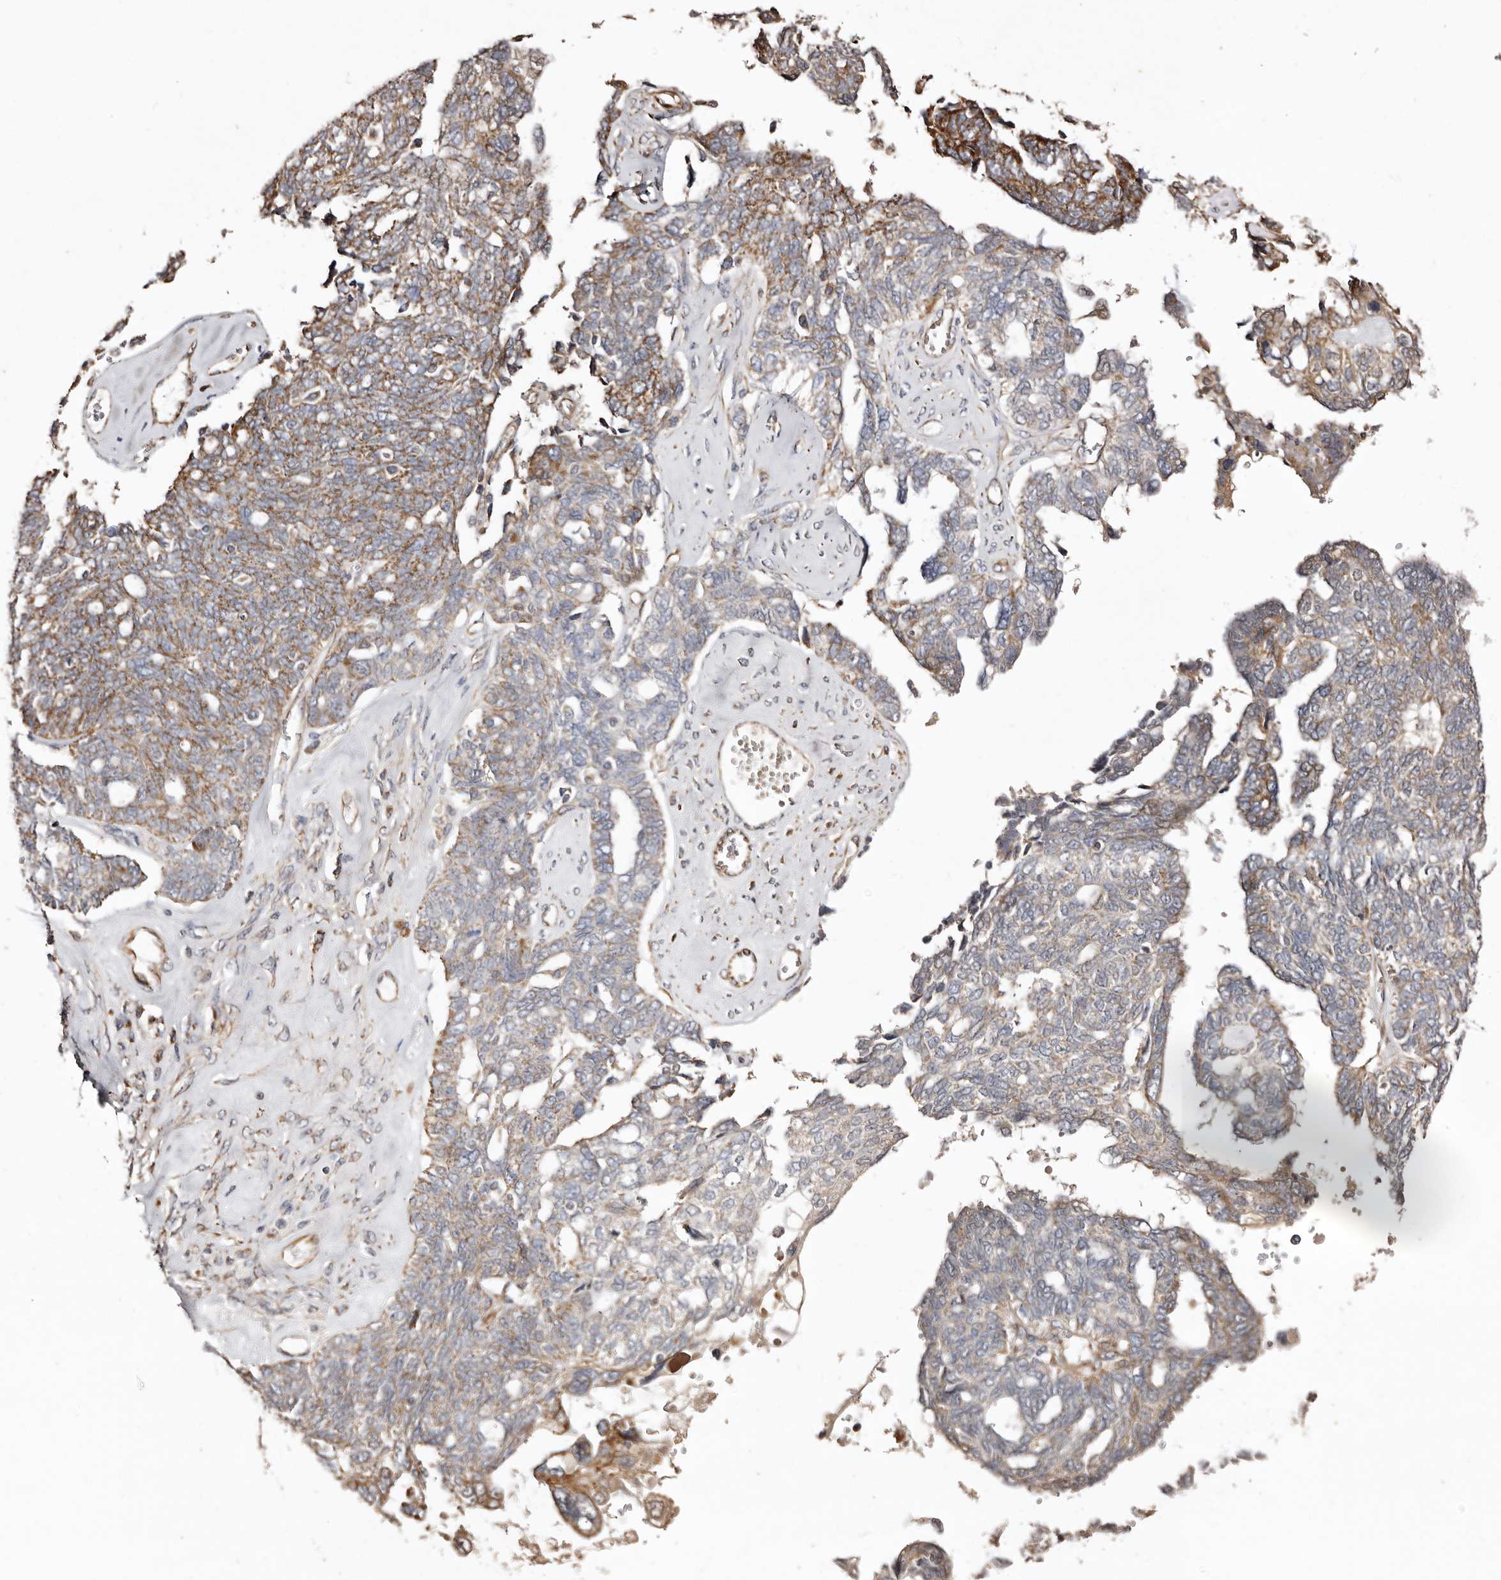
{"staining": {"intensity": "moderate", "quantity": "25%-75%", "location": "cytoplasmic/membranous"}, "tissue": "ovarian cancer", "cell_type": "Tumor cells", "image_type": "cancer", "snomed": [{"axis": "morphology", "description": "Cystadenocarcinoma, serous, NOS"}, {"axis": "topography", "description": "Ovary"}], "caption": "Protein expression analysis of human ovarian serous cystadenocarcinoma reveals moderate cytoplasmic/membranous positivity in about 25%-75% of tumor cells.", "gene": "MACC1", "patient": {"sex": "female", "age": 79}}